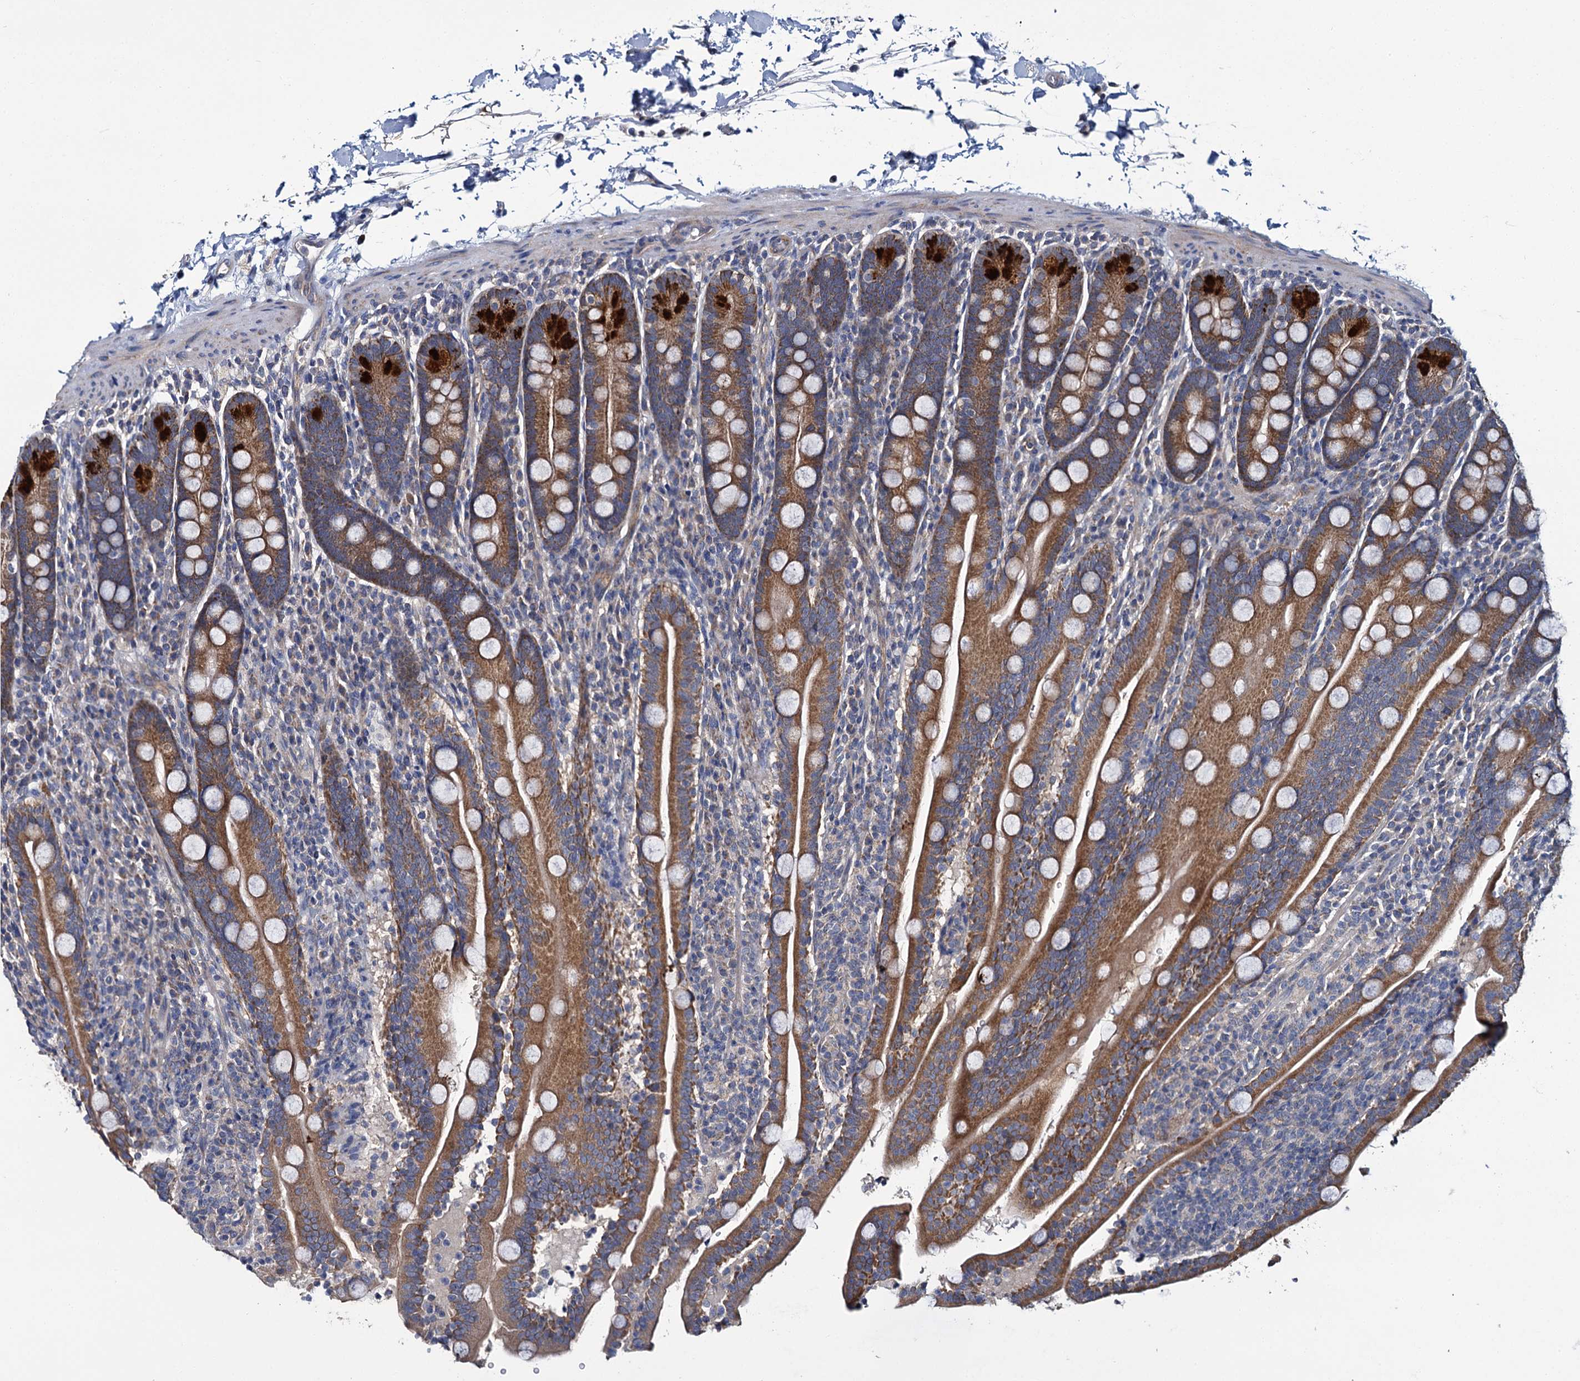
{"staining": {"intensity": "strong", "quantity": ">75%", "location": "cytoplasmic/membranous"}, "tissue": "duodenum", "cell_type": "Glandular cells", "image_type": "normal", "snomed": [{"axis": "morphology", "description": "Normal tissue, NOS"}, {"axis": "topography", "description": "Duodenum"}], "caption": "This micrograph demonstrates normal duodenum stained with immunohistochemistry to label a protein in brown. The cytoplasmic/membranous of glandular cells show strong positivity for the protein. Nuclei are counter-stained blue.", "gene": "CEP295", "patient": {"sex": "male", "age": 35}}